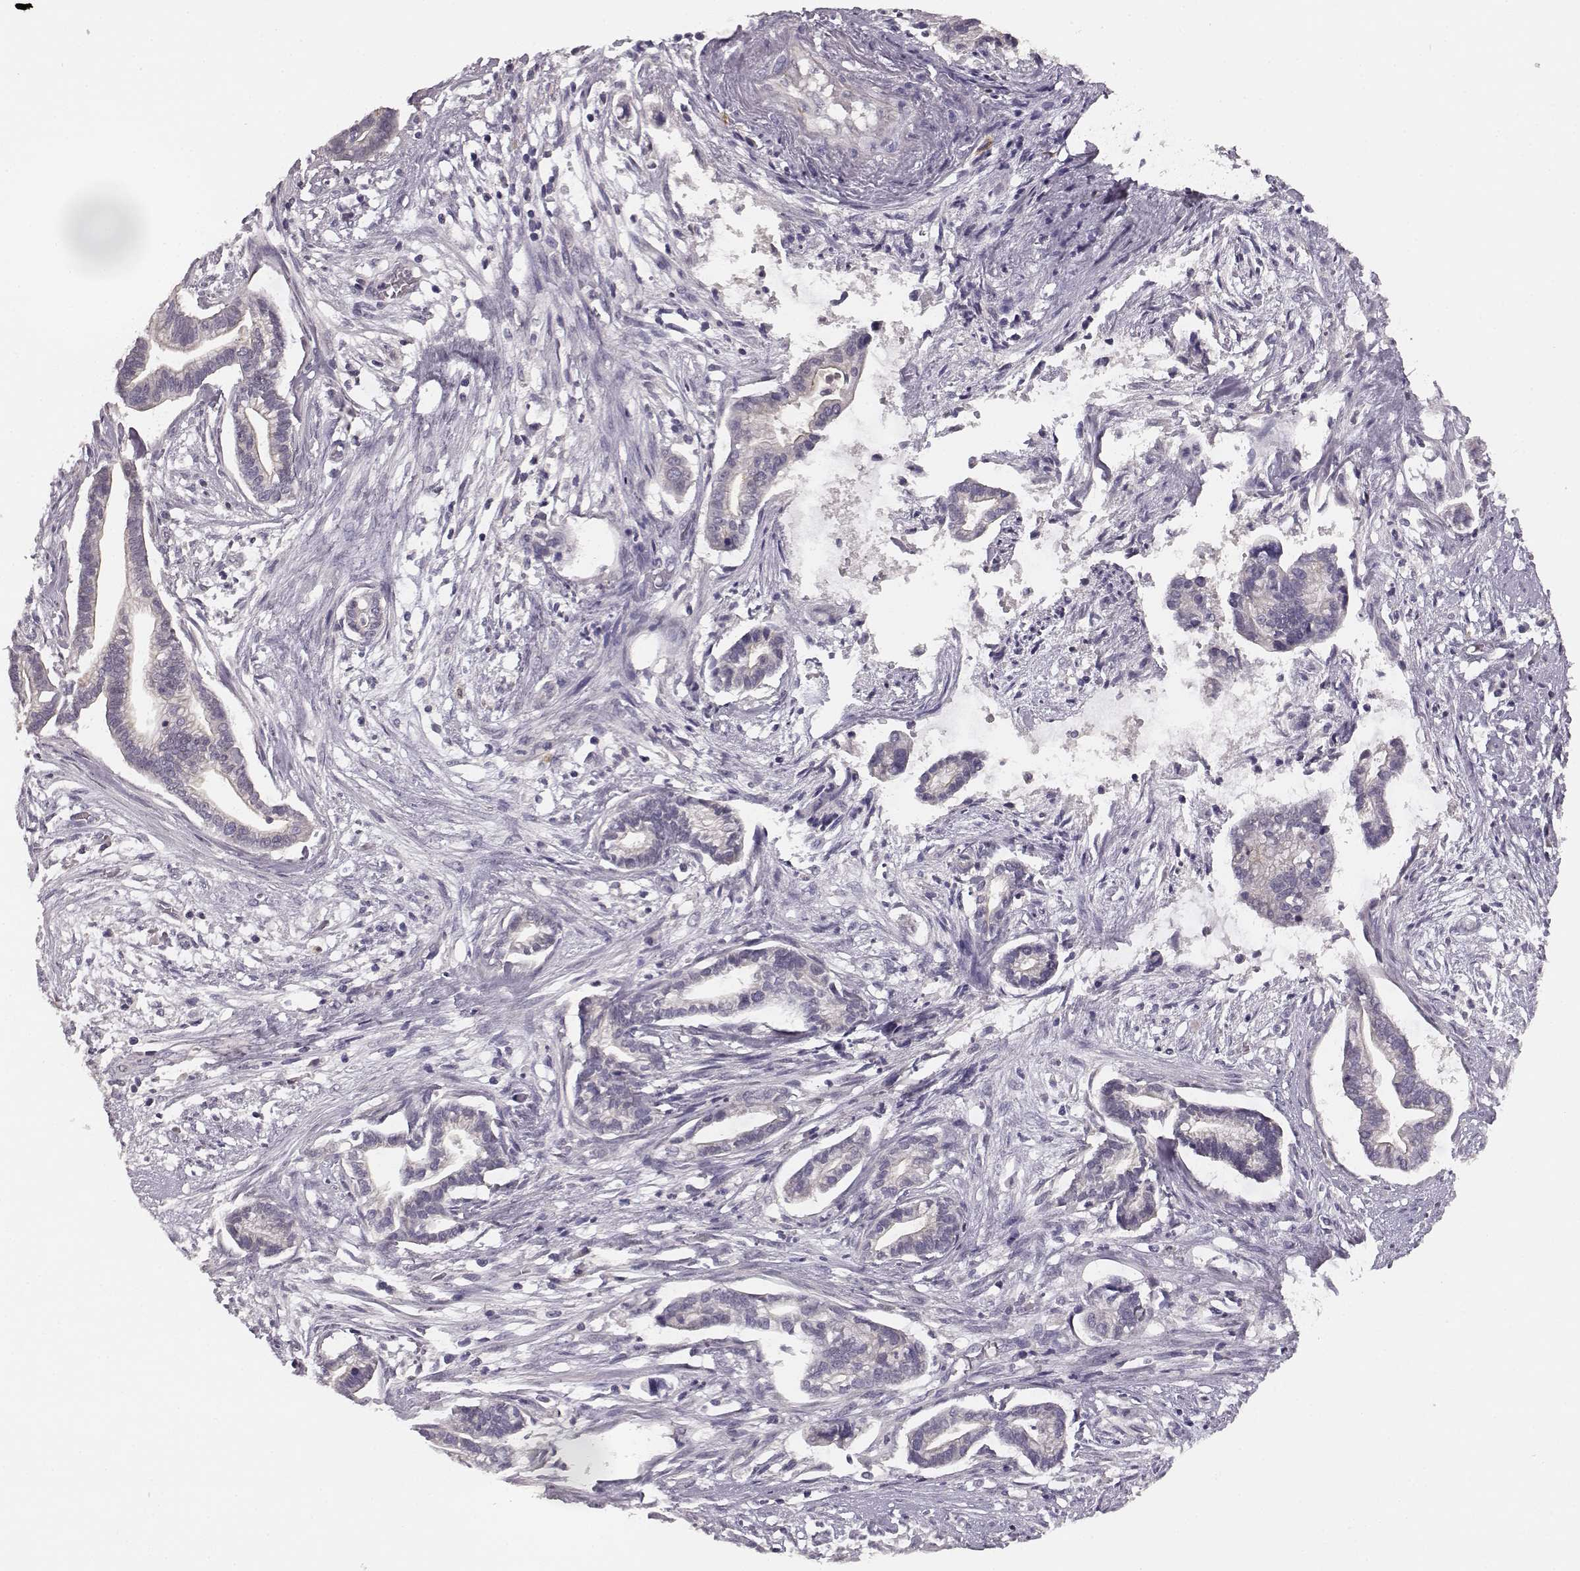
{"staining": {"intensity": "negative", "quantity": "none", "location": "none"}, "tissue": "cervical cancer", "cell_type": "Tumor cells", "image_type": "cancer", "snomed": [{"axis": "morphology", "description": "Adenocarcinoma, NOS"}, {"axis": "topography", "description": "Cervix"}], "caption": "This is an immunohistochemistry (IHC) histopathology image of human cervical adenocarcinoma. There is no staining in tumor cells.", "gene": "GHR", "patient": {"sex": "female", "age": 62}}